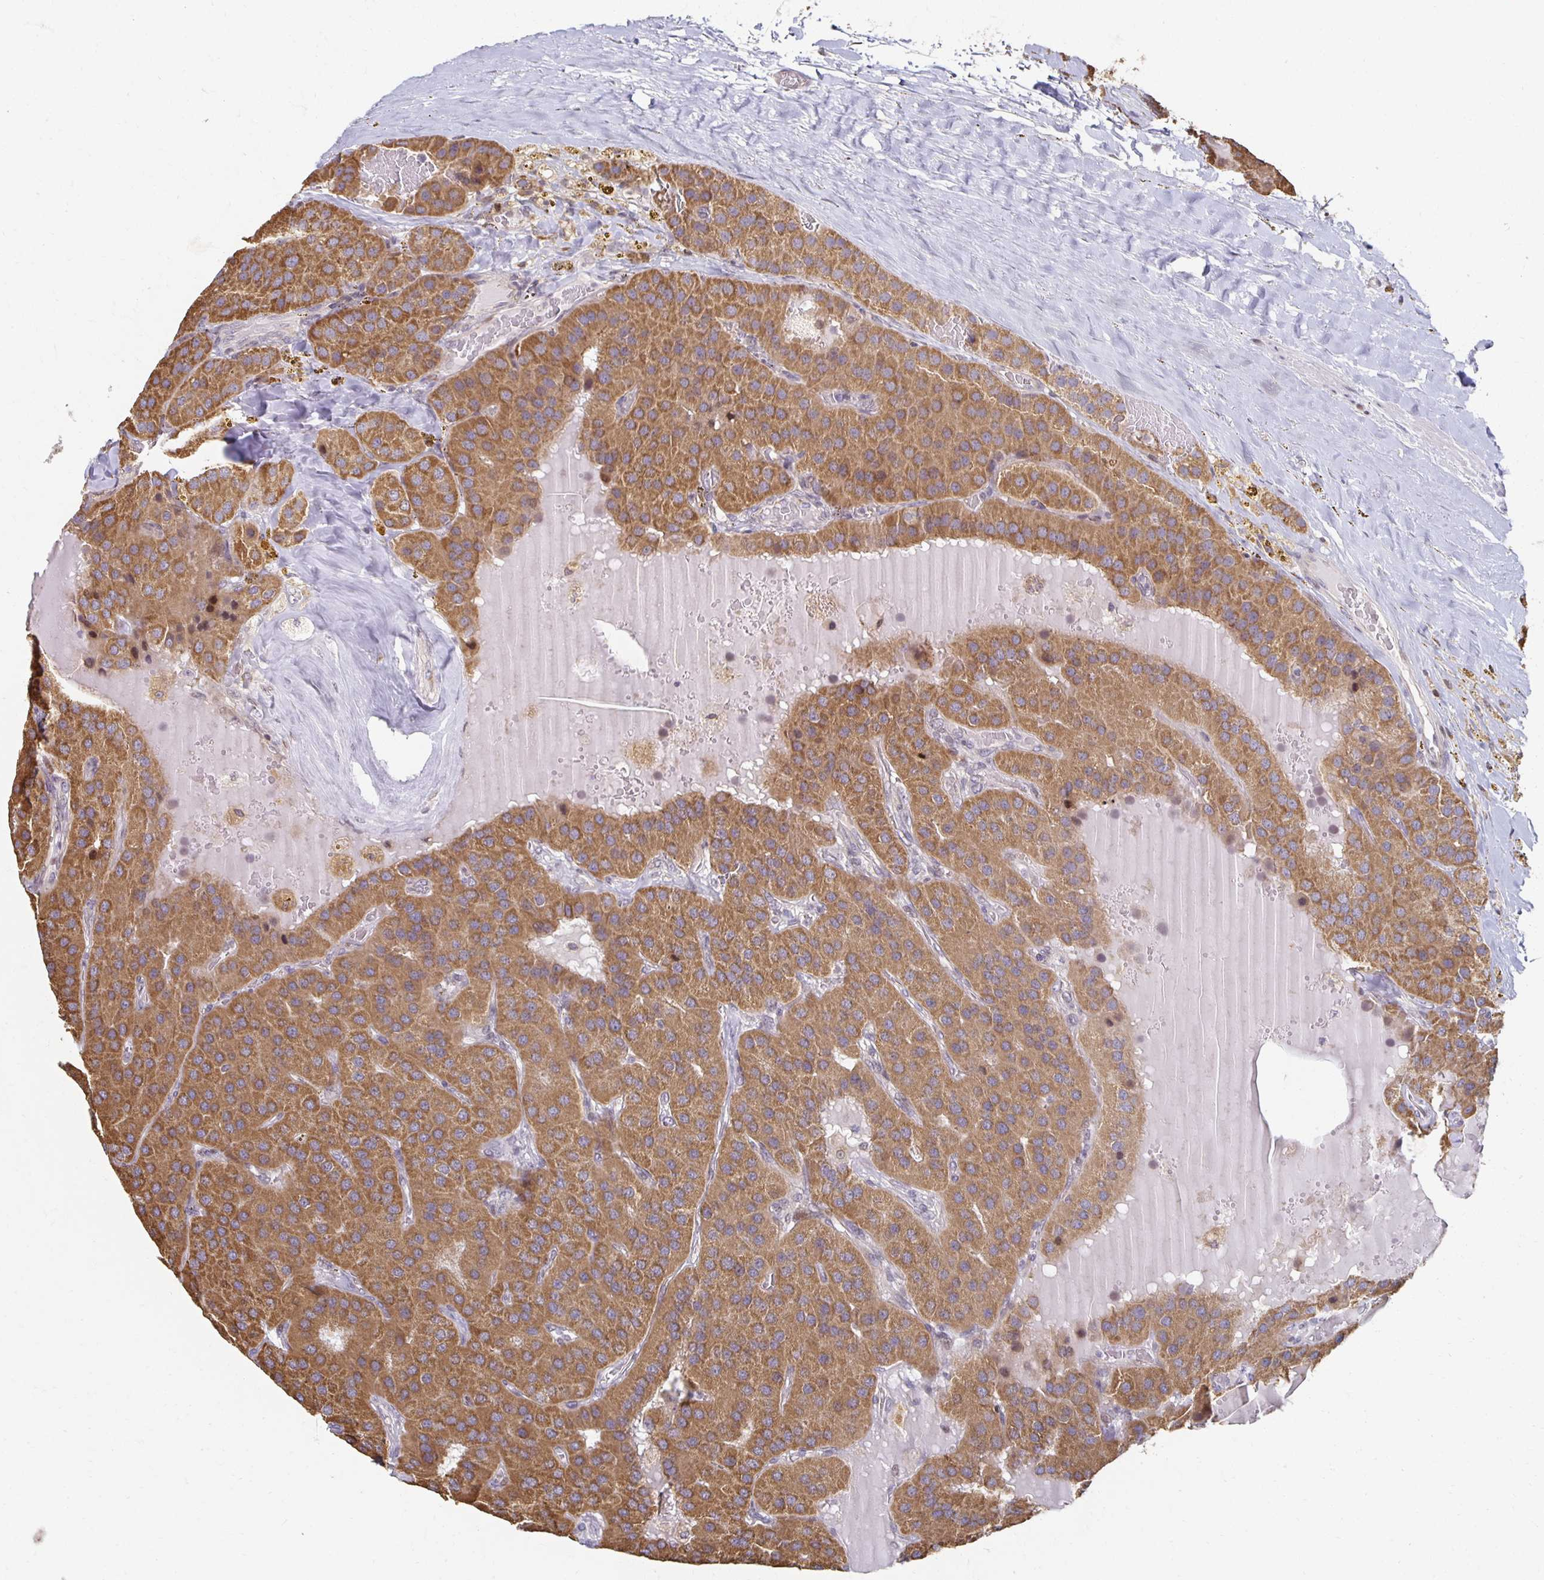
{"staining": {"intensity": "moderate", "quantity": ">75%", "location": "cytoplasmic/membranous"}, "tissue": "parathyroid gland", "cell_type": "Glandular cells", "image_type": "normal", "snomed": [{"axis": "morphology", "description": "Normal tissue, NOS"}, {"axis": "morphology", "description": "Adenoma, NOS"}, {"axis": "topography", "description": "Parathyroid gland"}], "caption": "A high-resolution micrograph shows IHC staining of benign parathyroid gland, which displays moderate cytoplasmic/membranous expression in approximately >75% of glandular cells.", "gene": "HCFC1R1", "patient": {"sex": "female", "age": 86}}